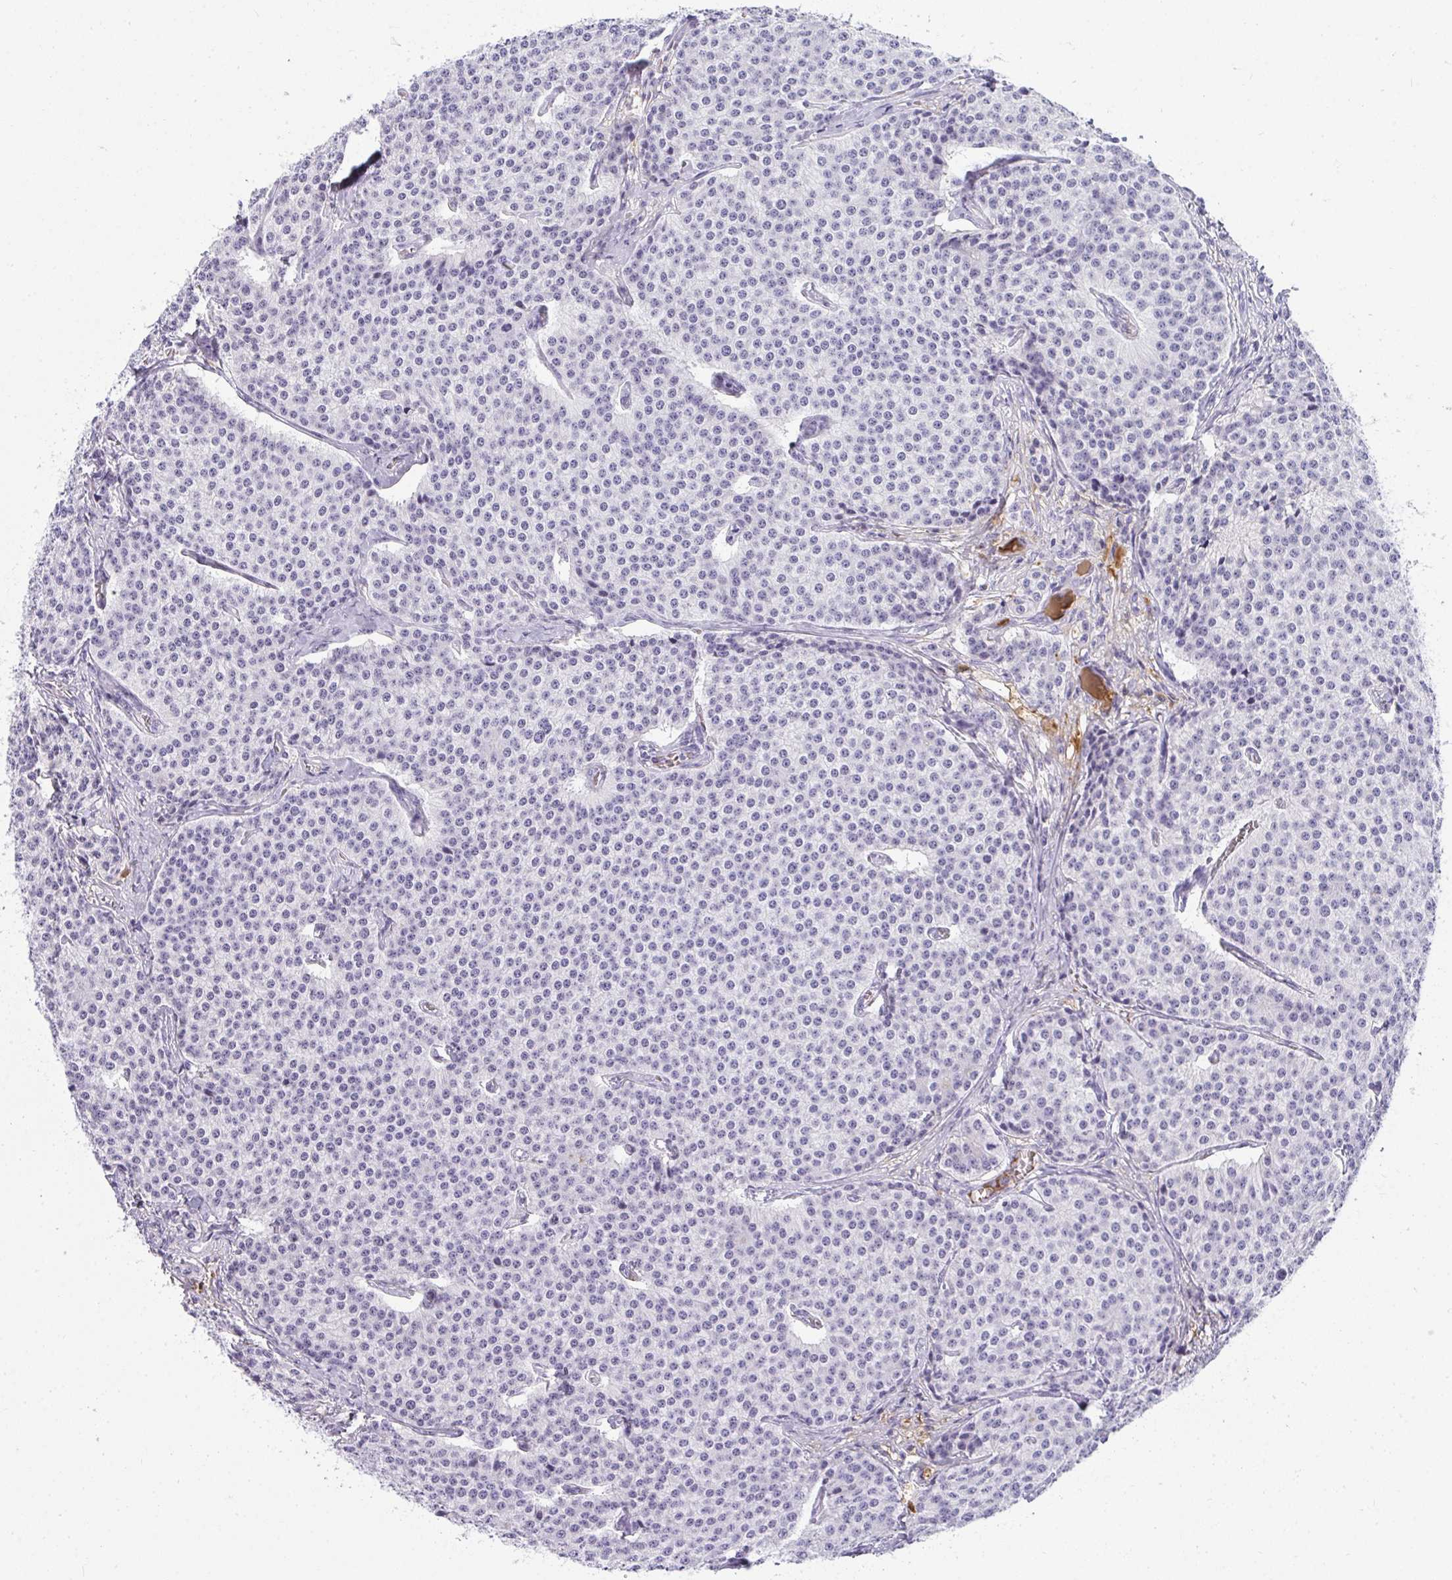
{"staining": {"intensity": "negative", "quantity": "none", "location": "none"}, "tissue": "carcinoid", "cell_type": "Tumor cells", "image_type": "cancer", "snomed": [{"axis": "morphology", "description": "Carcinoid, malignant, NOS"}, {"axis": "topography", "description": "Small intestine"}], "caption": "This is a micrograph of IHC staining of malignant carcinoid, which shows no positivity in tumor cells.", "gene": "ZSWIM3", "patient": {"sex": "female", "age": 64}}